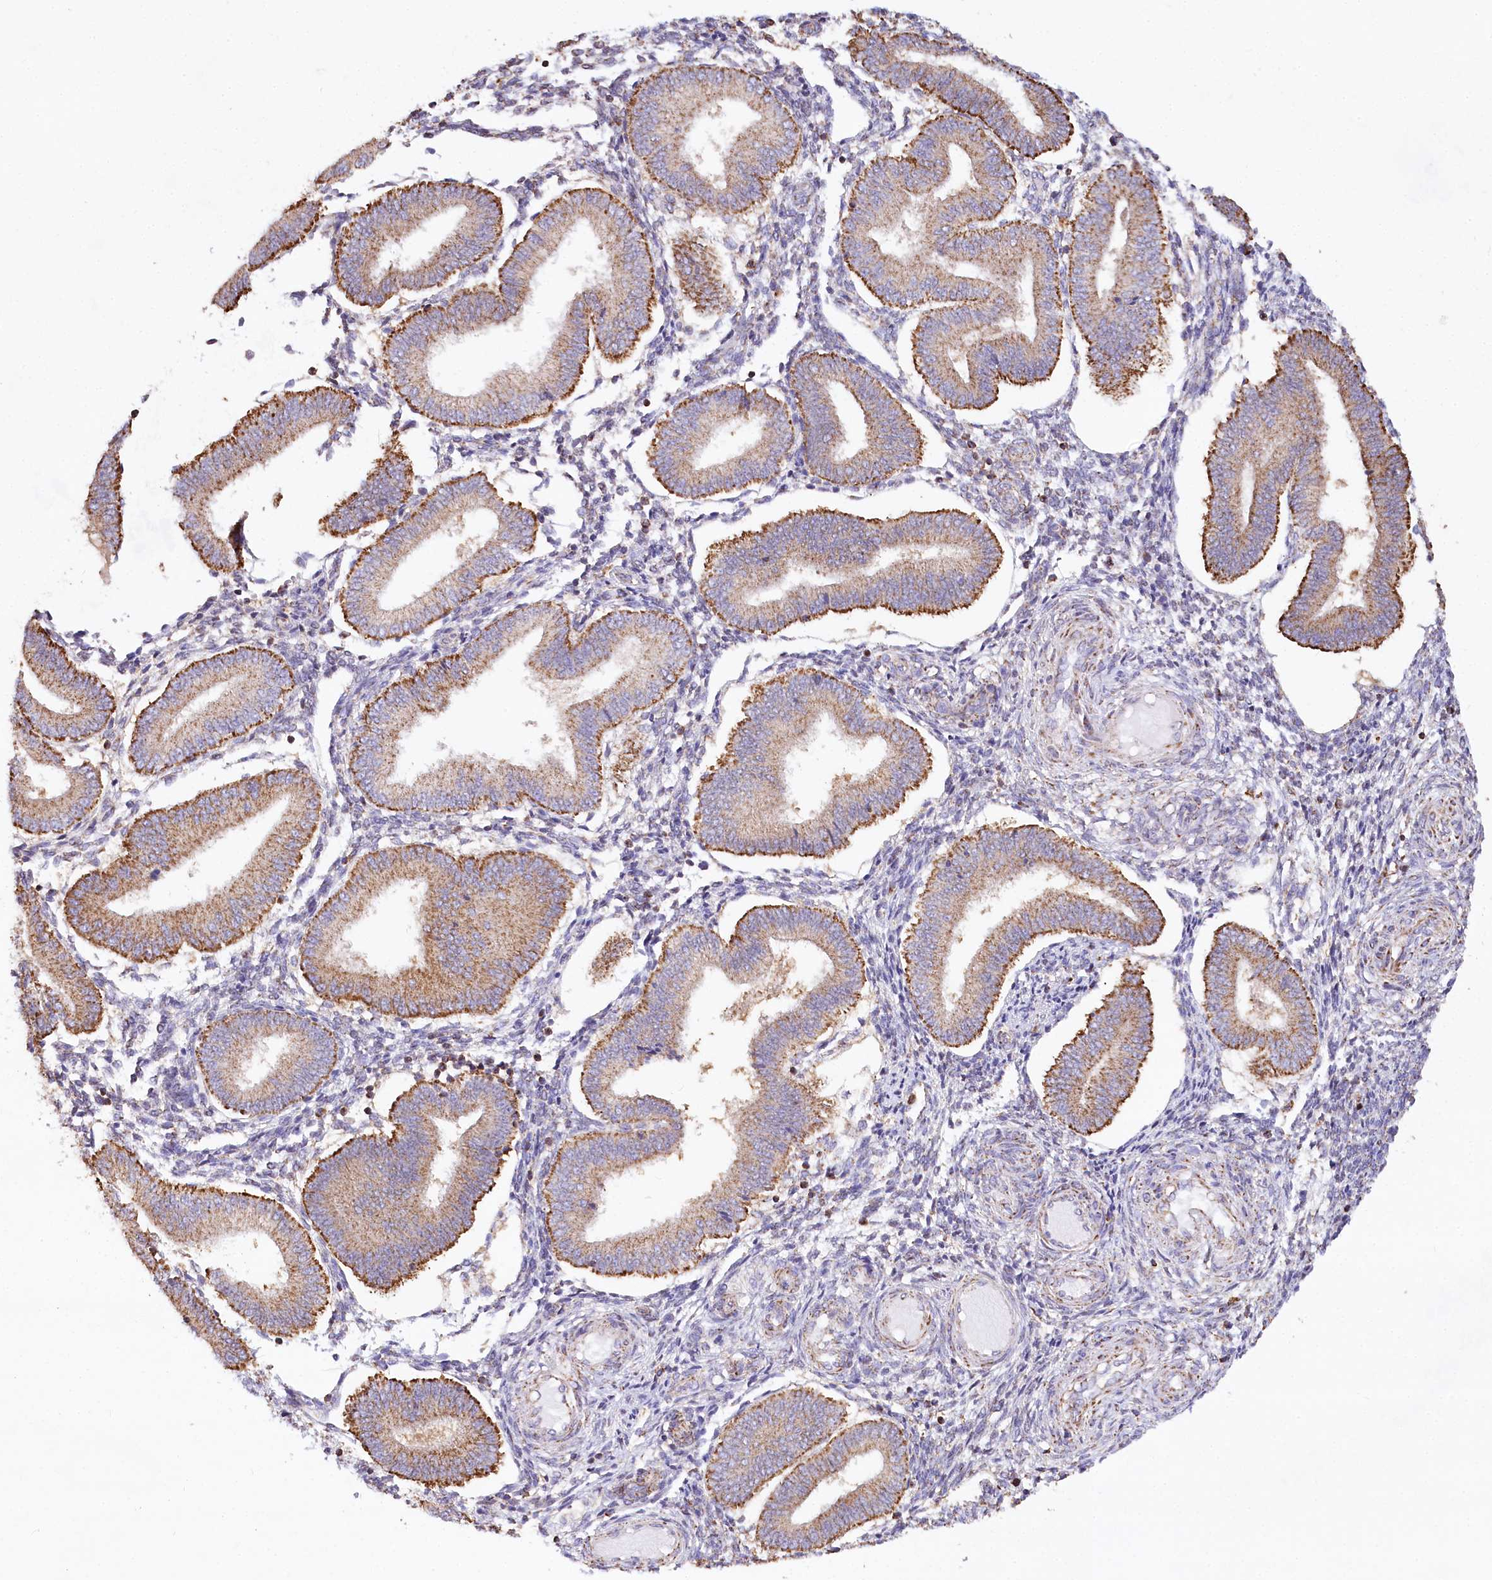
{"staining": {"intensity": "moderate", "quantity": "<25%", "location": "cytoplasmic/membranous"}, "tissue": "endometrium", "cell_type": "Cells in endometrial stroma", "image_type": "normal", "snomed": [{"axis": "morphology", "description": "Normal tissue, NOS"}, {"axis": "topography", "description": "Endometrium"}], "caption": "Immunohistochemistry (IHC) of unremarkable human endometrium reveals low levels of moderate cytoplasmic/membranous staining in about <25% of cells in endometrial stroma.", "gene": "TASOR2", "patient": {"sex": "female", "age": 39}}